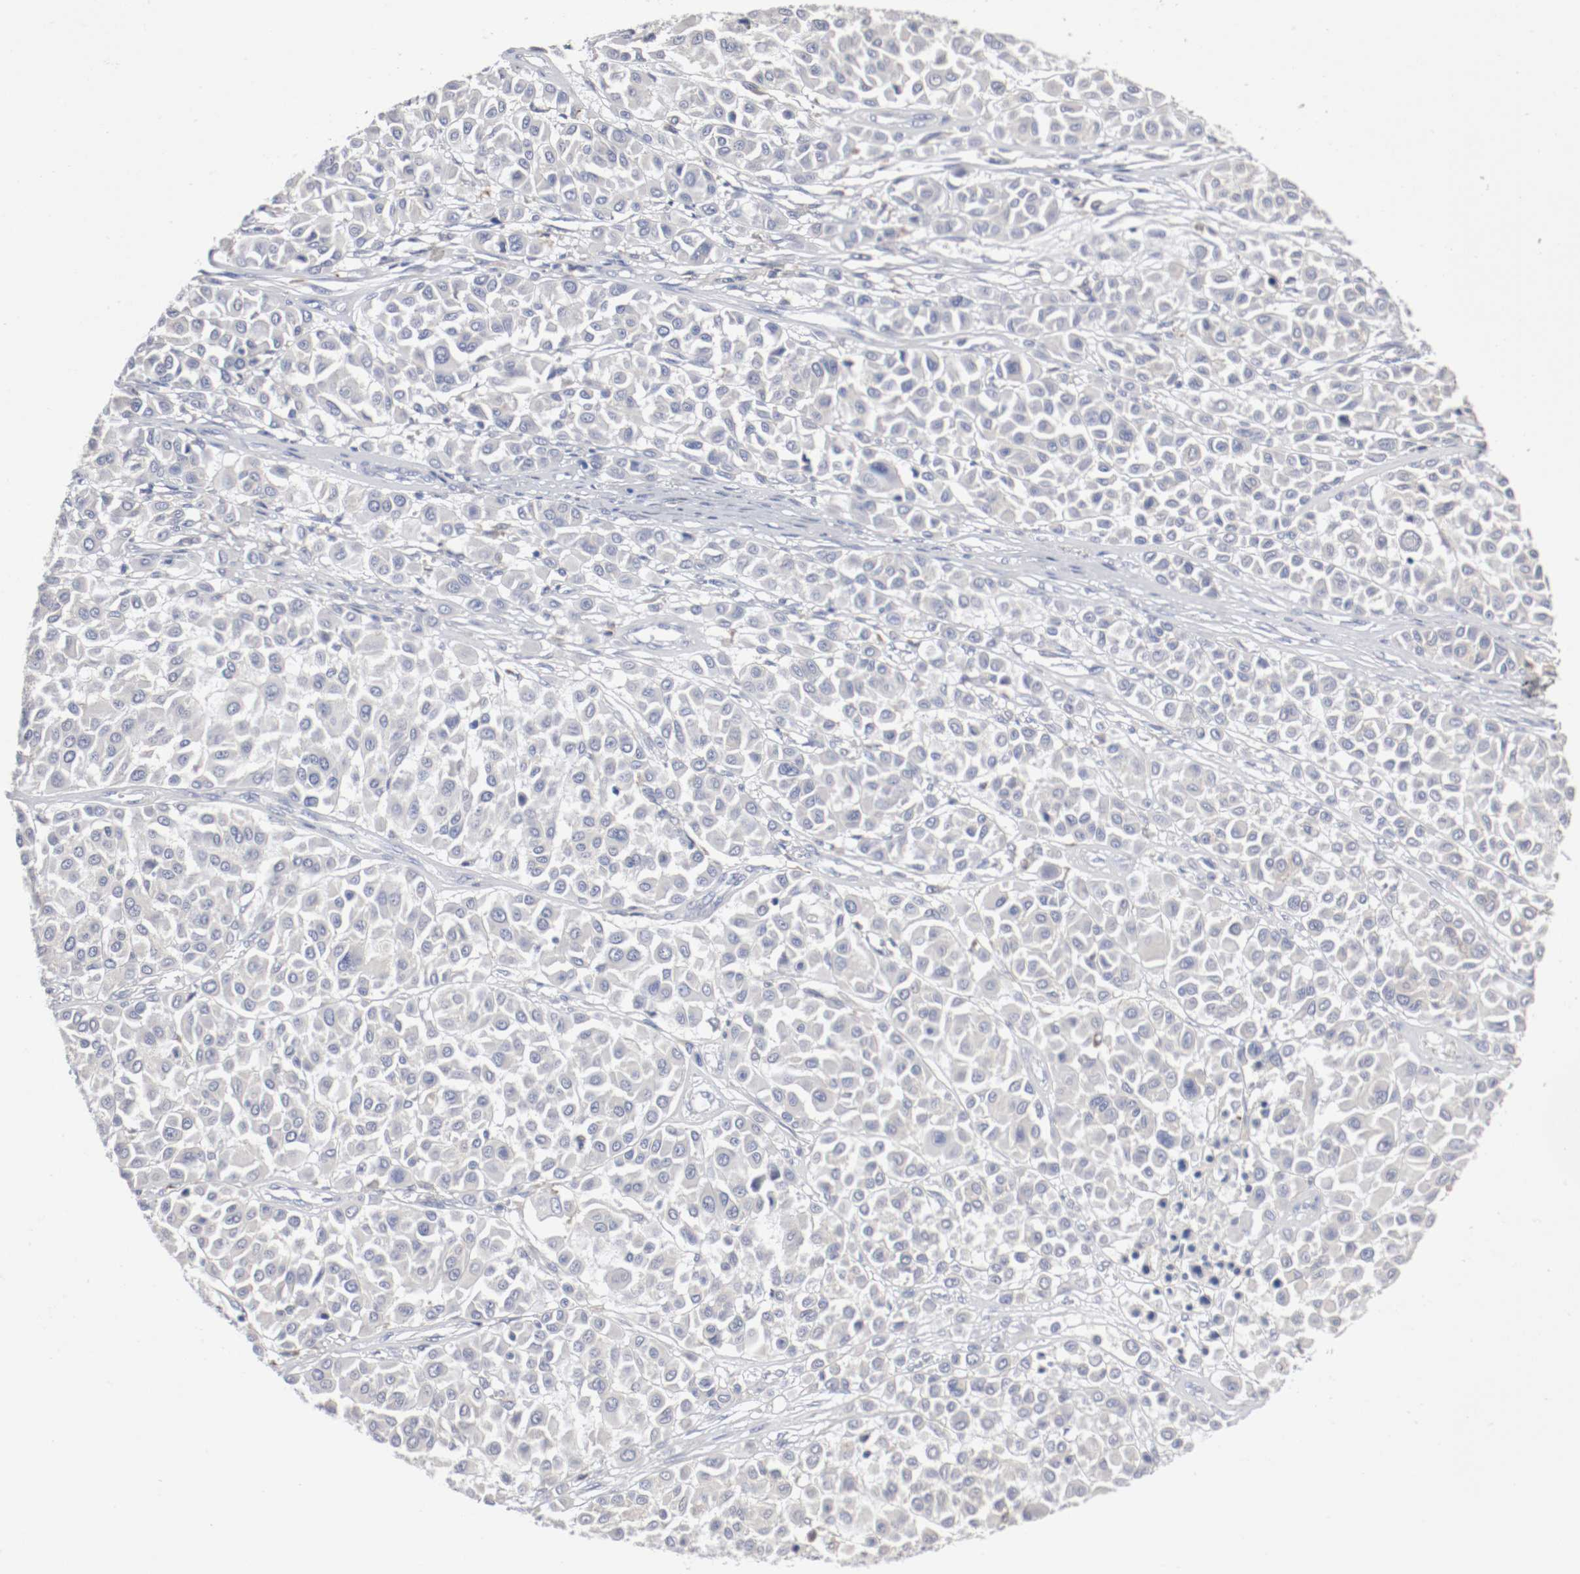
{"staining": {"intensity": "negative", "quantity": "none", "location": "none"}, "tissue": "melanoma", "cell_type": "Tumor cells", "image_type": "cancer", "snomed": [{"axis": "morphology", "description": "Malignant melanoma, Metastatic site"}, {"axis": "topography", "description": "Soft tissue"}], "caption": "This micrograph is of malignant melanoma (metastatic site) stained with immunohistochemistry to label a protein in brown with the nuclei are counter-stained blue. There is no expression in tumor cells. (Immunohistochemistry (ihc), brightfield microscopy, high magnification).", "gene": "FGFBP1", "patient": {"sex": "male", "age": 41}}